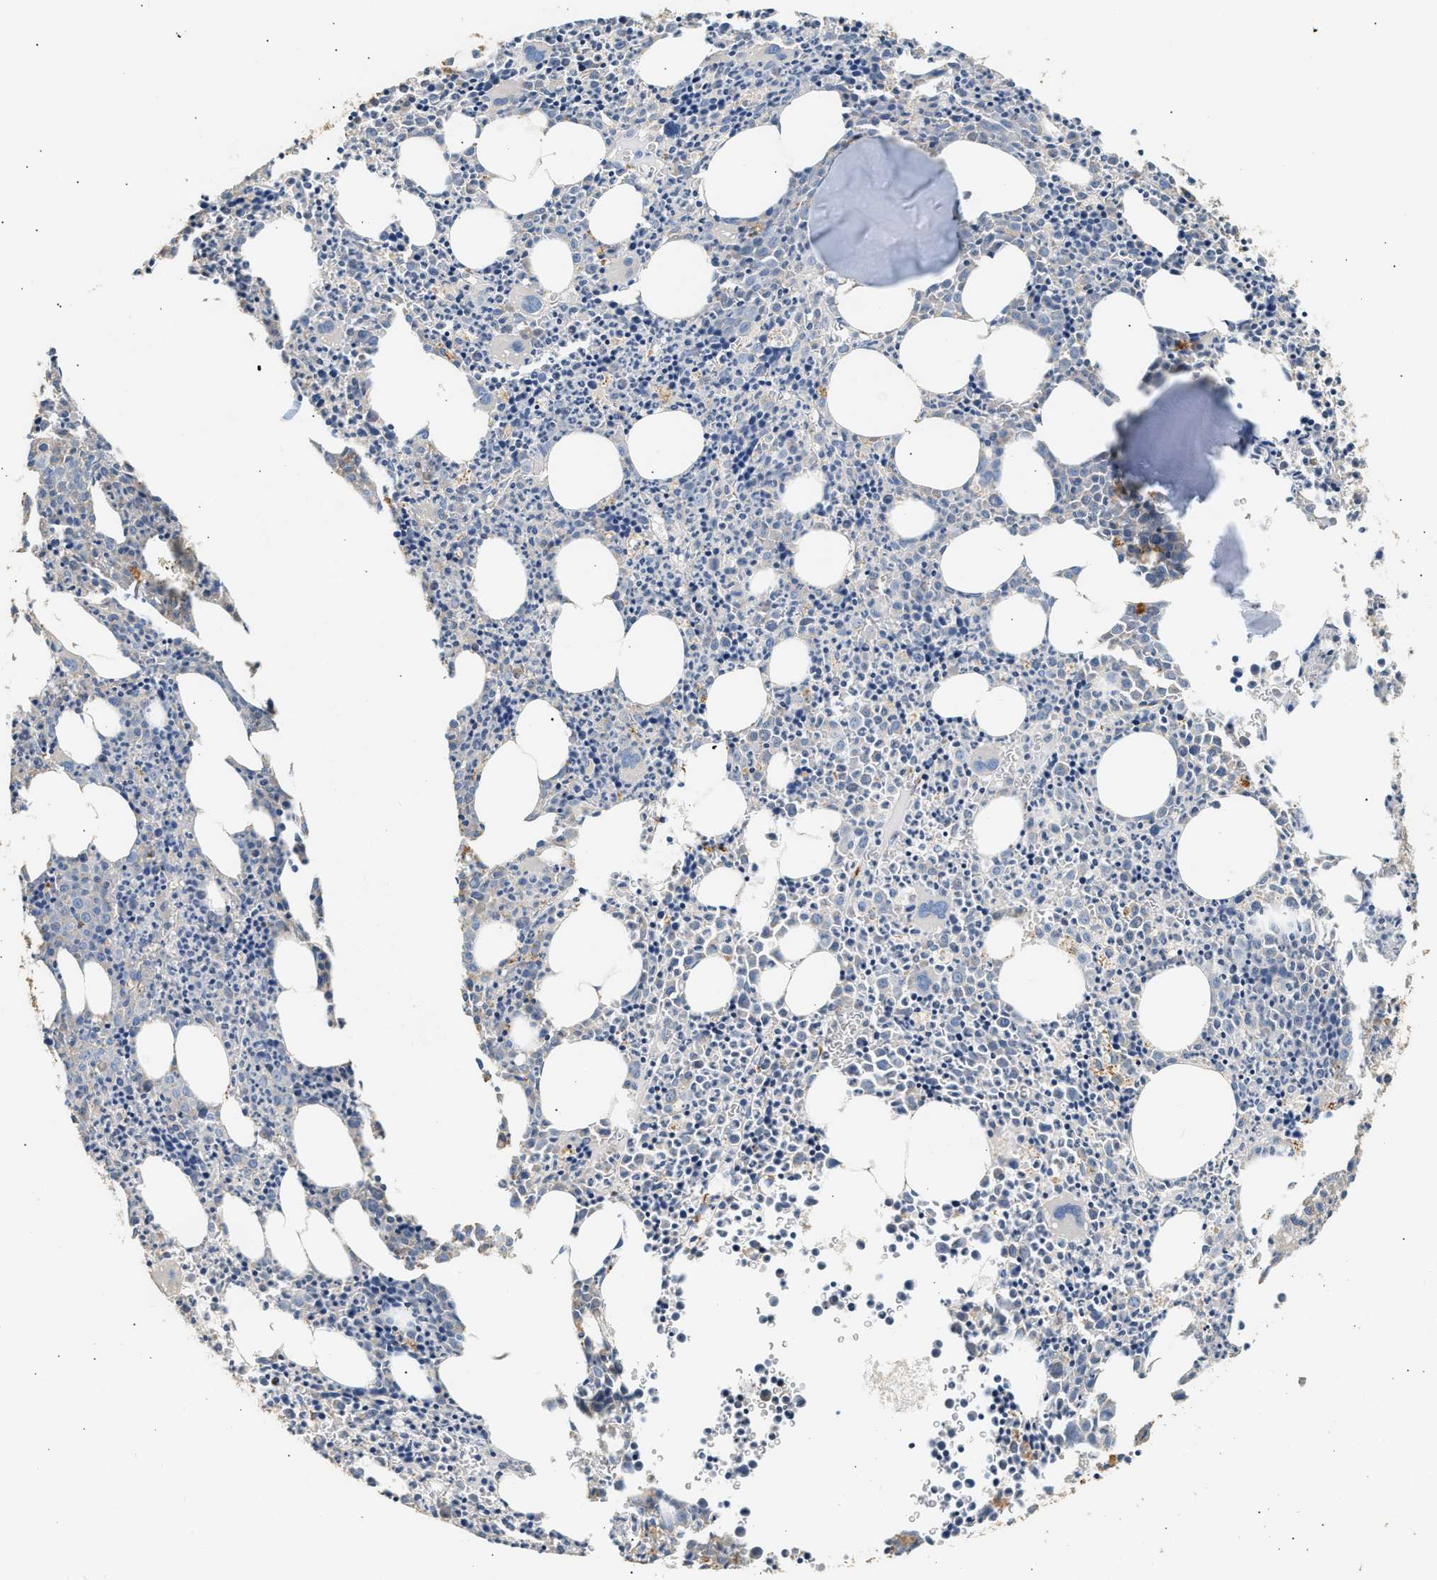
{"staining": {"intensity": "weak", "quantity": "<25%", "location": "cytoplasmic/membranous"}, "tissue": "bone marrow", "cell_type": "Hematopoietic cells", "image_type": "normal", "snomed": [{"axis": "morphology", "description": "Normal tissue, NOS"}, {"axis": "morphology", "description": "Inflammation, NOS"}, {"axis": "topography", "description": "Bone marrow"}], "caption": "Immunohistochemistry (IHC) image of benign human bone marrow stained for a protein (brown), which reveals no positivity in hematopoietic cells. Brightfield microscopy of IHC stained with DAB (brown) and hematoxylin (blue), captured at high magnification.", "gene": "WDR31", "patient": {"sex": "male", "age": 31}}